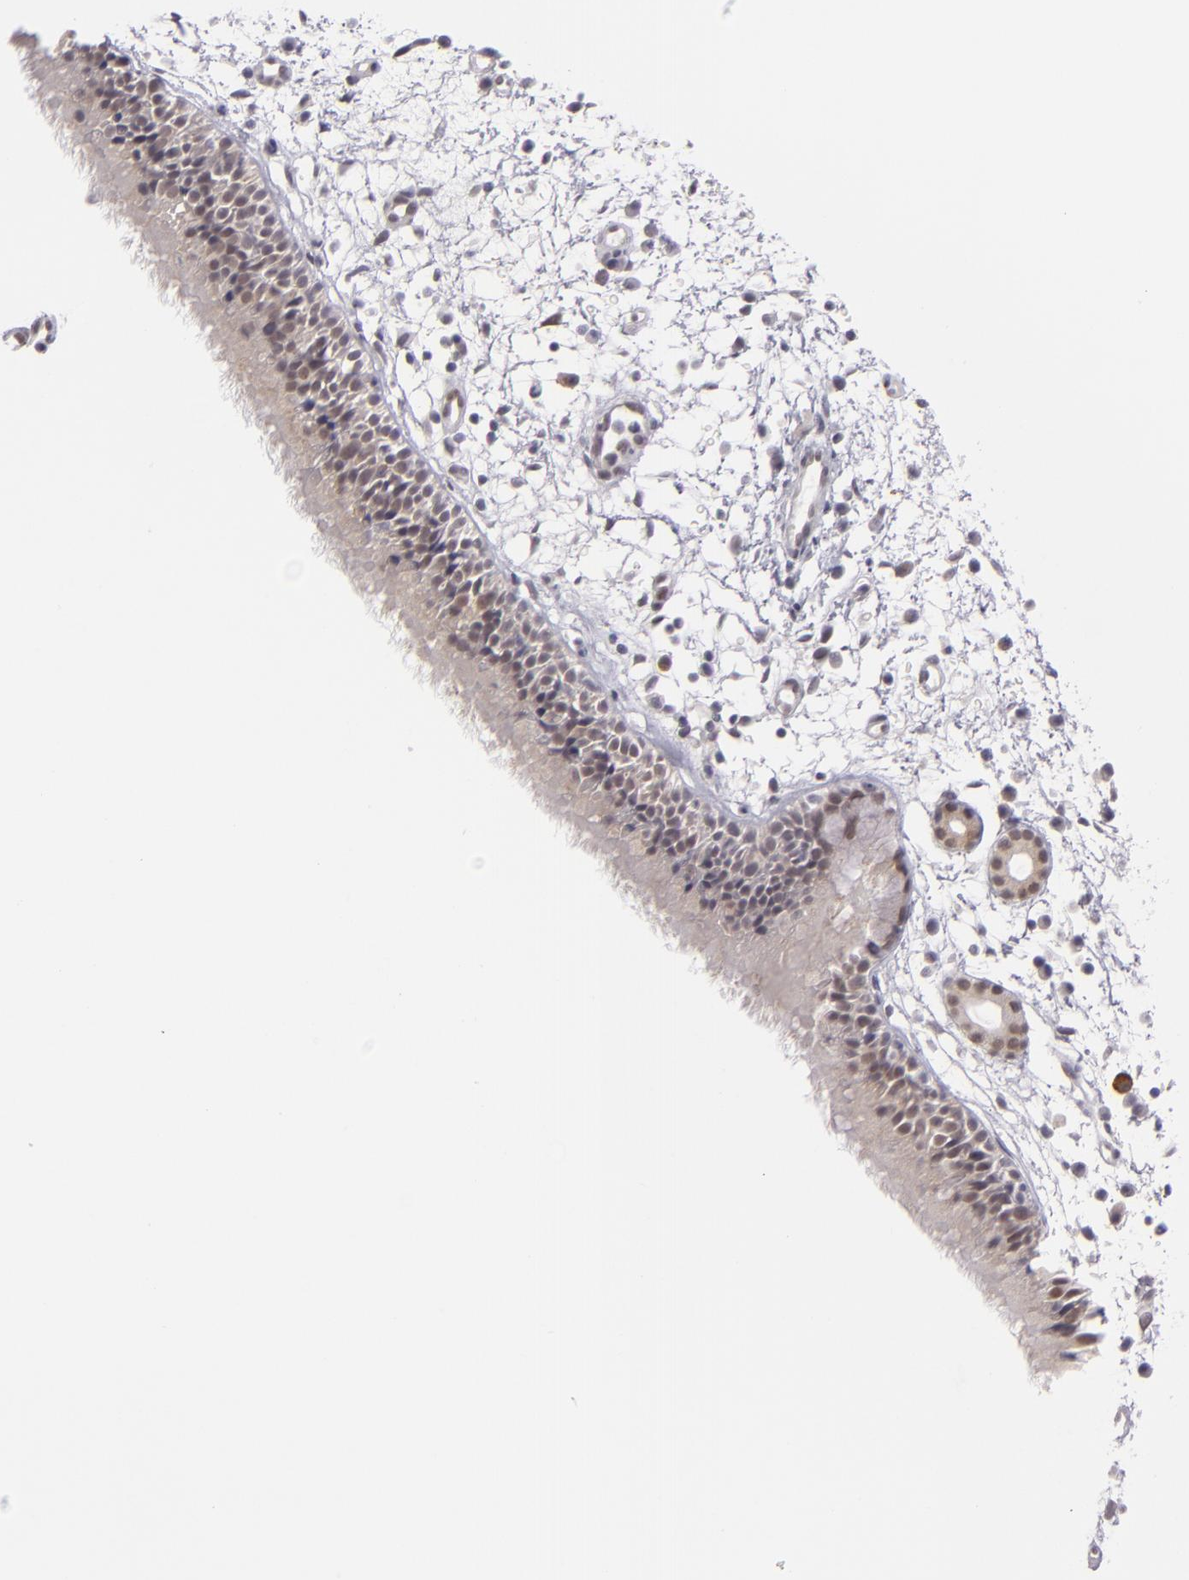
{"staining": {"intensity": "weak", "quantity": "25%-75%", "location": "cytoplasmic/membranous,nuclear"}, "tissue": "nasopharynx", "cell_type": "Respiratory epithelial cells", "image_type": "normal", "snomed": [{"axis": "morphology", "description": "Normal tissue, NOS"}, {"axis": "morphology", "description": "Inflammation, NOS"}, {"axis": "morphology", "description": "Malignant melanoma, Metastatic site"}, {"axis": "topography", "description": "Nasopharynx"}], "caption": "Respiratory epithelial cells exhibit low levels of weak cytoplasmic/membranous,nuclear staining in approximately 25%-75% of cells in normal nasopharynx.", "gene": "ZNF205", "patient": {"sex": "female", "age": 55}}